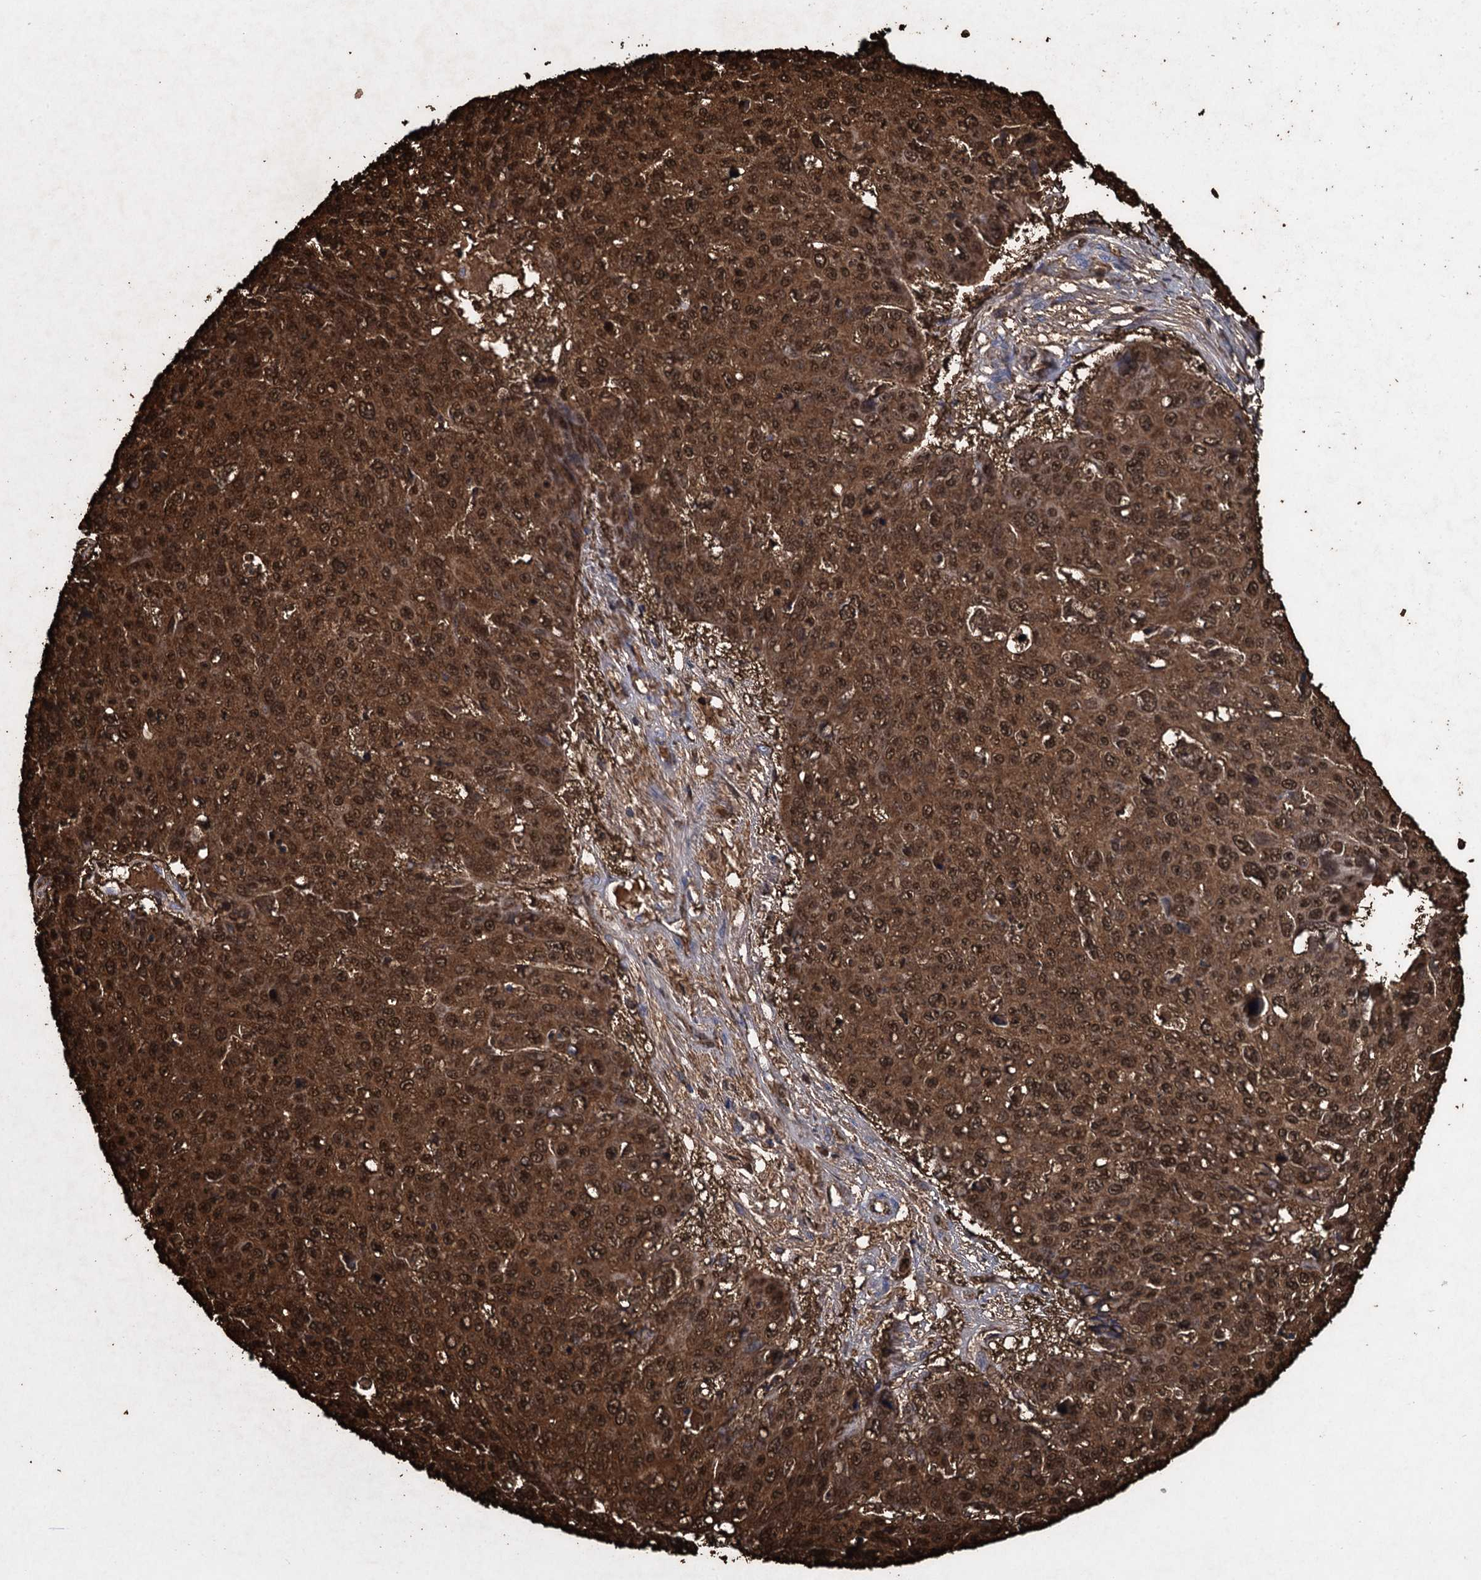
{"staining": {"intensity": "strong", "quantity": ">75%", "location": "cytoplasmic/membranous,nuclear"}, "tissue": "skin cancer", "cell_type": "Tumor cells", "image_type": "cancer", "snomed": [{"axis": "morphology", "description": "Squamous cell carcinoma, NOS"}, {"axis": "topography", "description": "Skin"}], "caption": "Squamous cell carcinoma (skin) stained for a protein (brown) exhibits strong cytoplasmic/membranous and nuclear positive expression in about >75% of tumor cells.", "gene": "FABP5", "patient": {"sex": "male", "age": 71}}